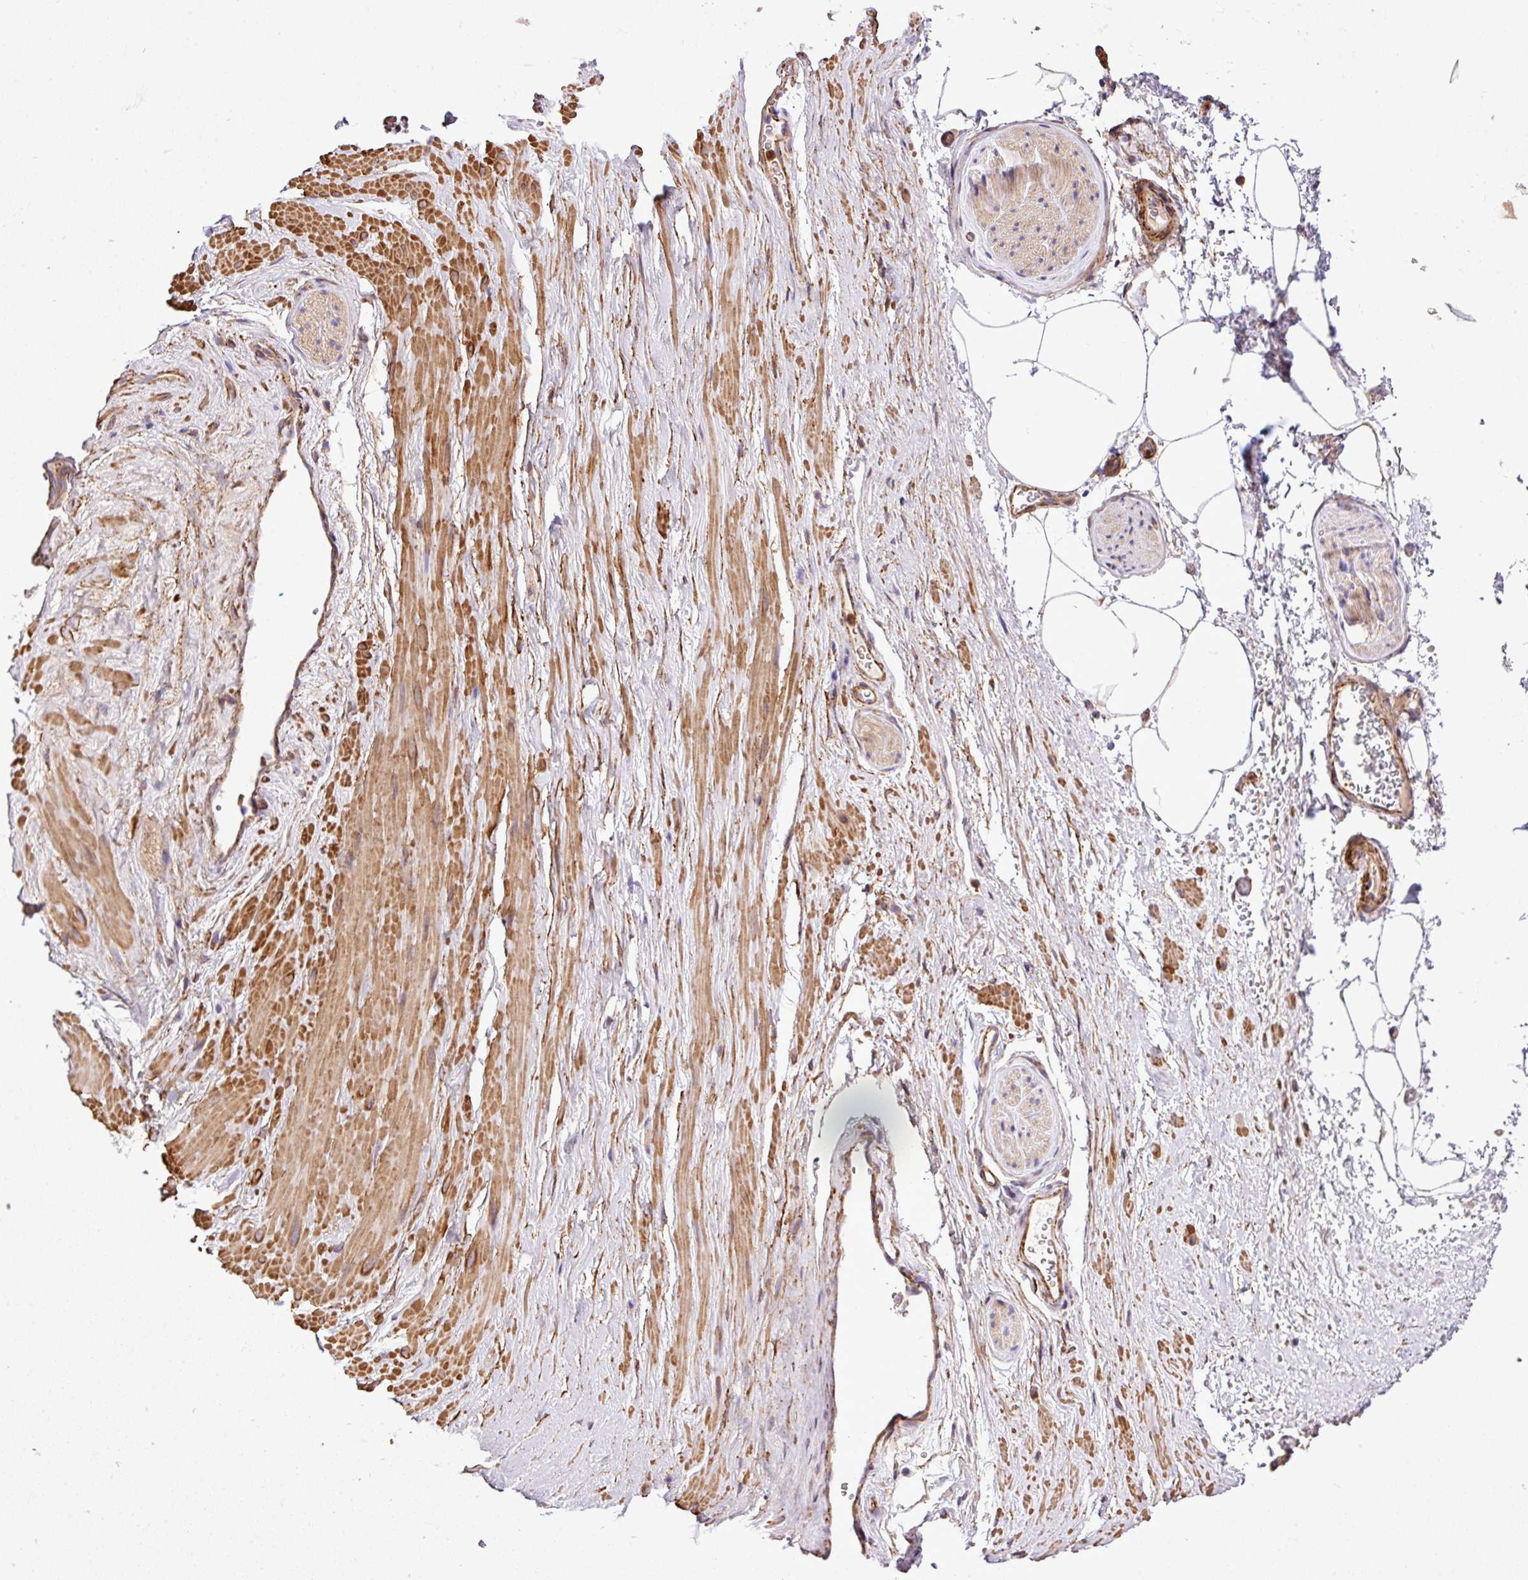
{"staining": {"intensity": "negative", "quantity": "none", "location": "none"}, "tissue": "adipose tissue", "cell_type": "Adipocytes", "image_type": "normal", "snomed": [{"axis": "morphology", "description": "Normal tissue, NOS"}, {"axis": "topography", "description": "Prostate"}, {"axis": "topography", "description": "Peripheral nerve tissue"}], "caption": "Adipose tissue was stained to show a protein in brown. There is no significant expression in adipocytes. The staining was performed using DAB to visualize the protein expression in brown, while the nuclei were stained in blue with hematoxylin (Magnification: 20x).", "gene": "FAM47E", "patient": {"sex": "male", "age": 61}}